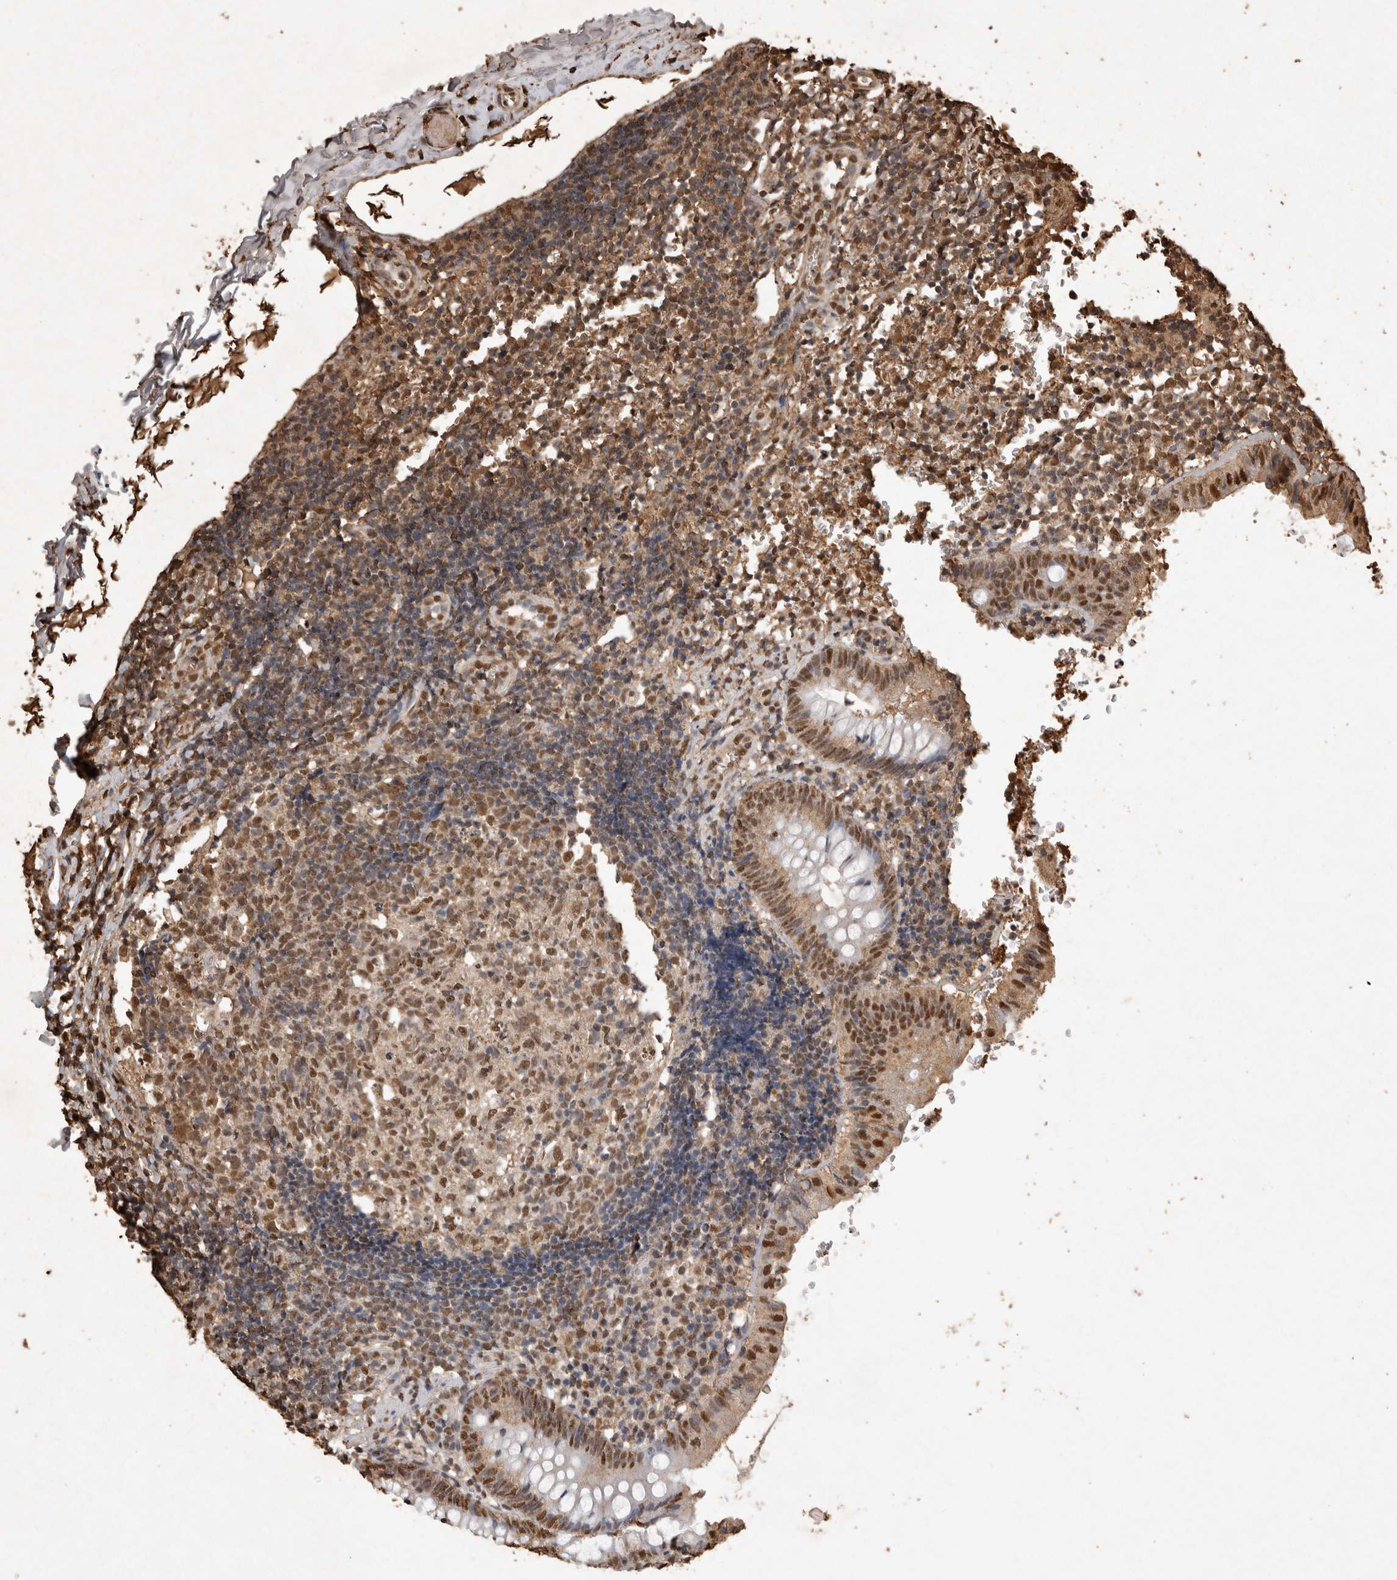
{"staining": {"intensity": "strong", "quantity": "25%-75%", "location": "nuclear"}, "tissue": "appendix", "cell_type": "Glandular cells", "image_type": "normal", "snomed": [{"axis": "morphology", "description": "Normal tissue, NOS"}, {"axis": "topography", "description": "Appendix"}], "caption": "Approximately 25%-75% of glandular cells in benign appendix demonstrate strong nuclear protein positivity as visualized by brown immunohistochemical staining.", "gene": "OAS2", "patient": {"sex": "male", "age": 8}}